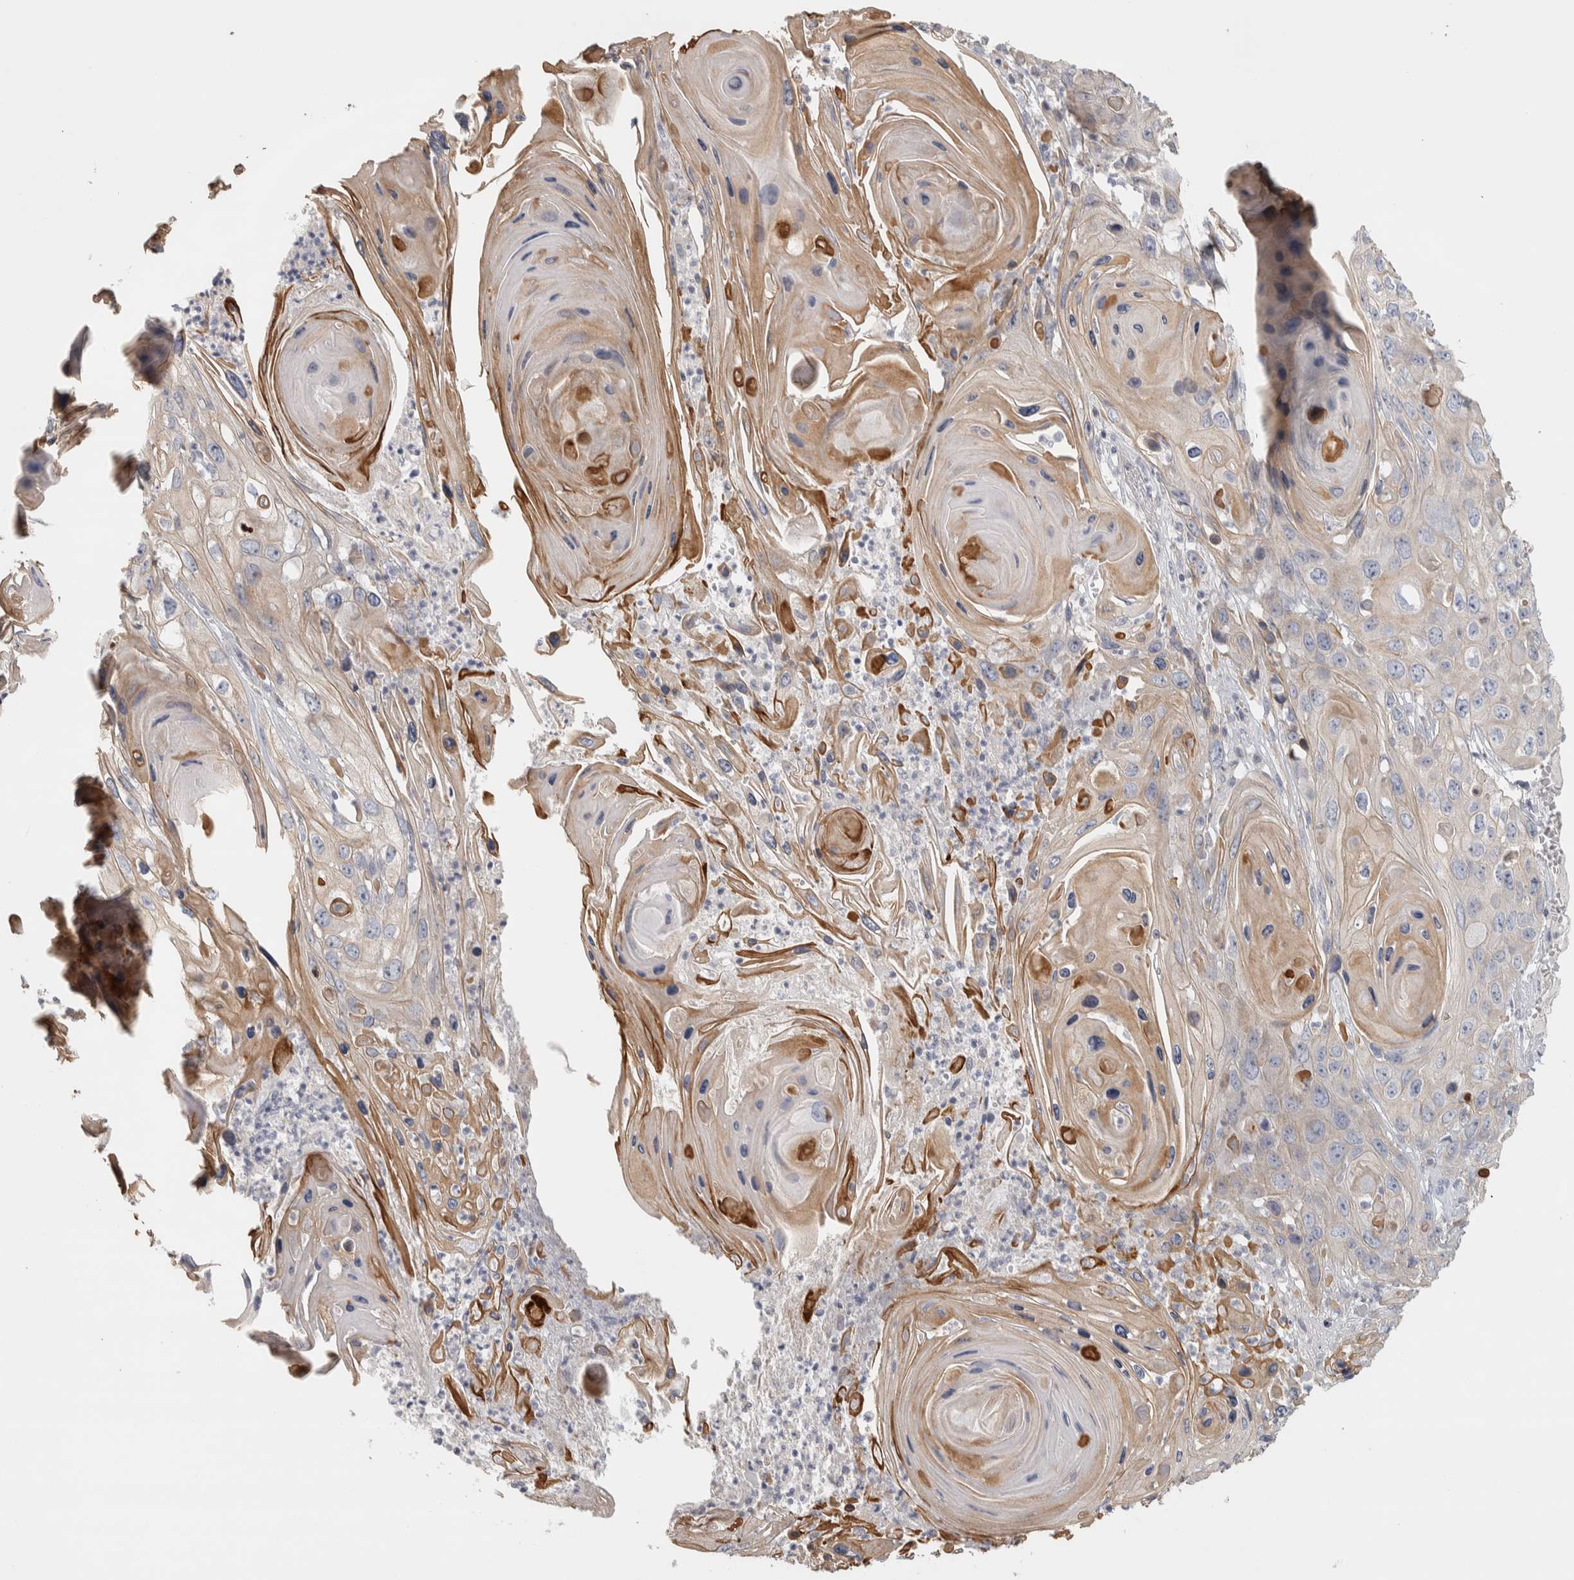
{"staining": {"intensity": "weak", "quantity": "25%-75%", "location": "cytoplasmic/membranous"}, "tissue": "skin cancer", "cell_type": "Tumor cells", "image_type": "cancer", "snomed": [{"axis": "morphology", "description": "Squamous cell carcinoma, NOS"}, {"axis": "topography", "description": "Skin"}], "caption": "The immunohistochemical stain shows weak cytoplasmic/membranous staining in tumor cells of skin squamous cell carcinoma tissue.", "gene": "DCXR", "patient": {"sex": "male", "age": 55}}